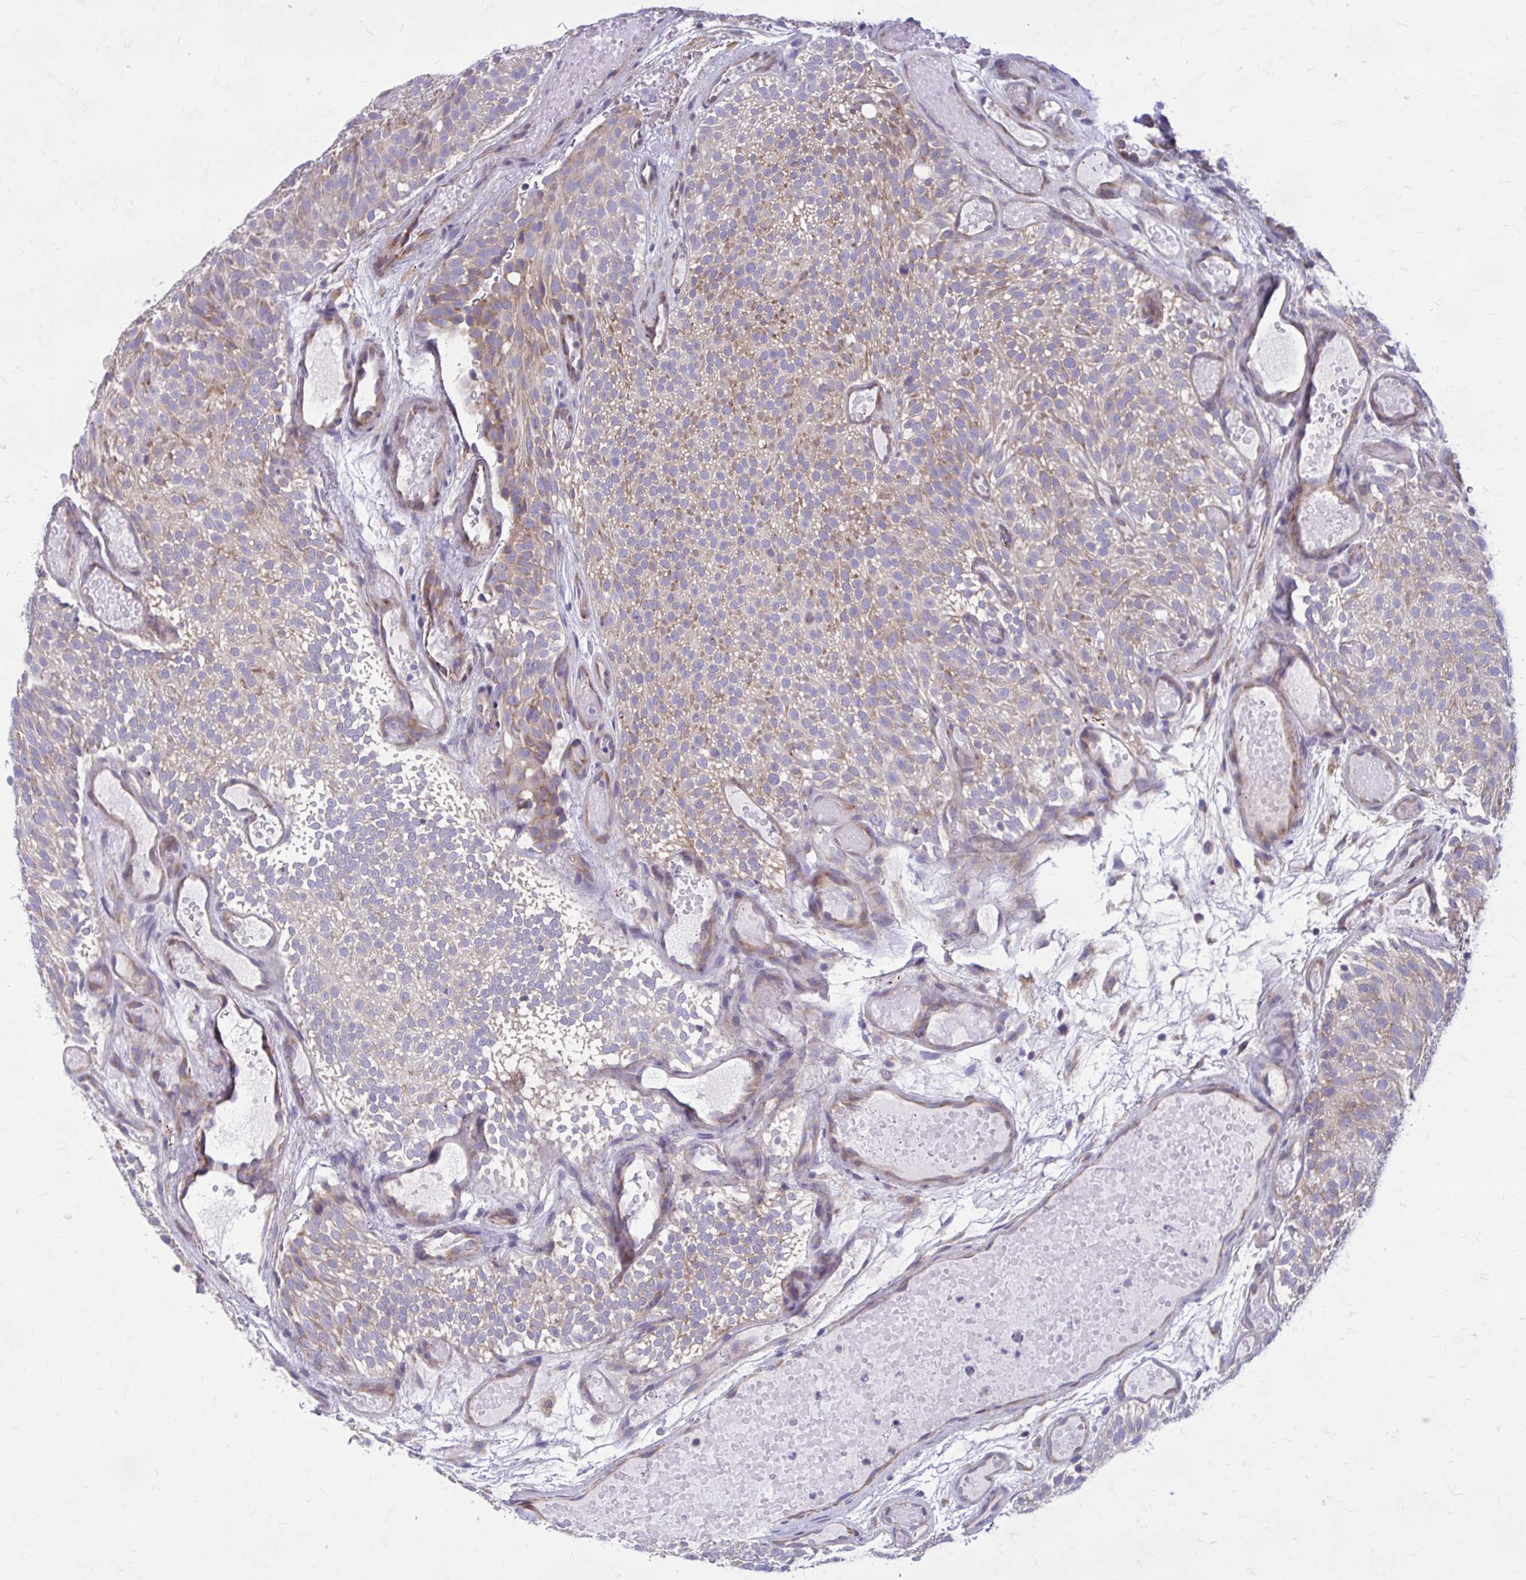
{"staining": {"intensity": "moderate", "quantity": "25%-75%", "location": "cytoplasmic/membranous"}, "tissue": "urothelial cancer", "cell_type": "Tumor cells", "image_type": "cancer", "snomed": [{"axis": "morphology", "description": "Urothelial carcinoma, Low grade"}, {"axis": "topography", "description": "Urinary bladder"}], "caption": "About 25%-75% of tumor cells in low-grade urothelial carcinoma reveal moderate cytoplasmic/membranous protein staining as visualized by brown immunohistochemical staining.", "gene": "GIGYF2", "patient": {"sex": "male", "age": 78}}